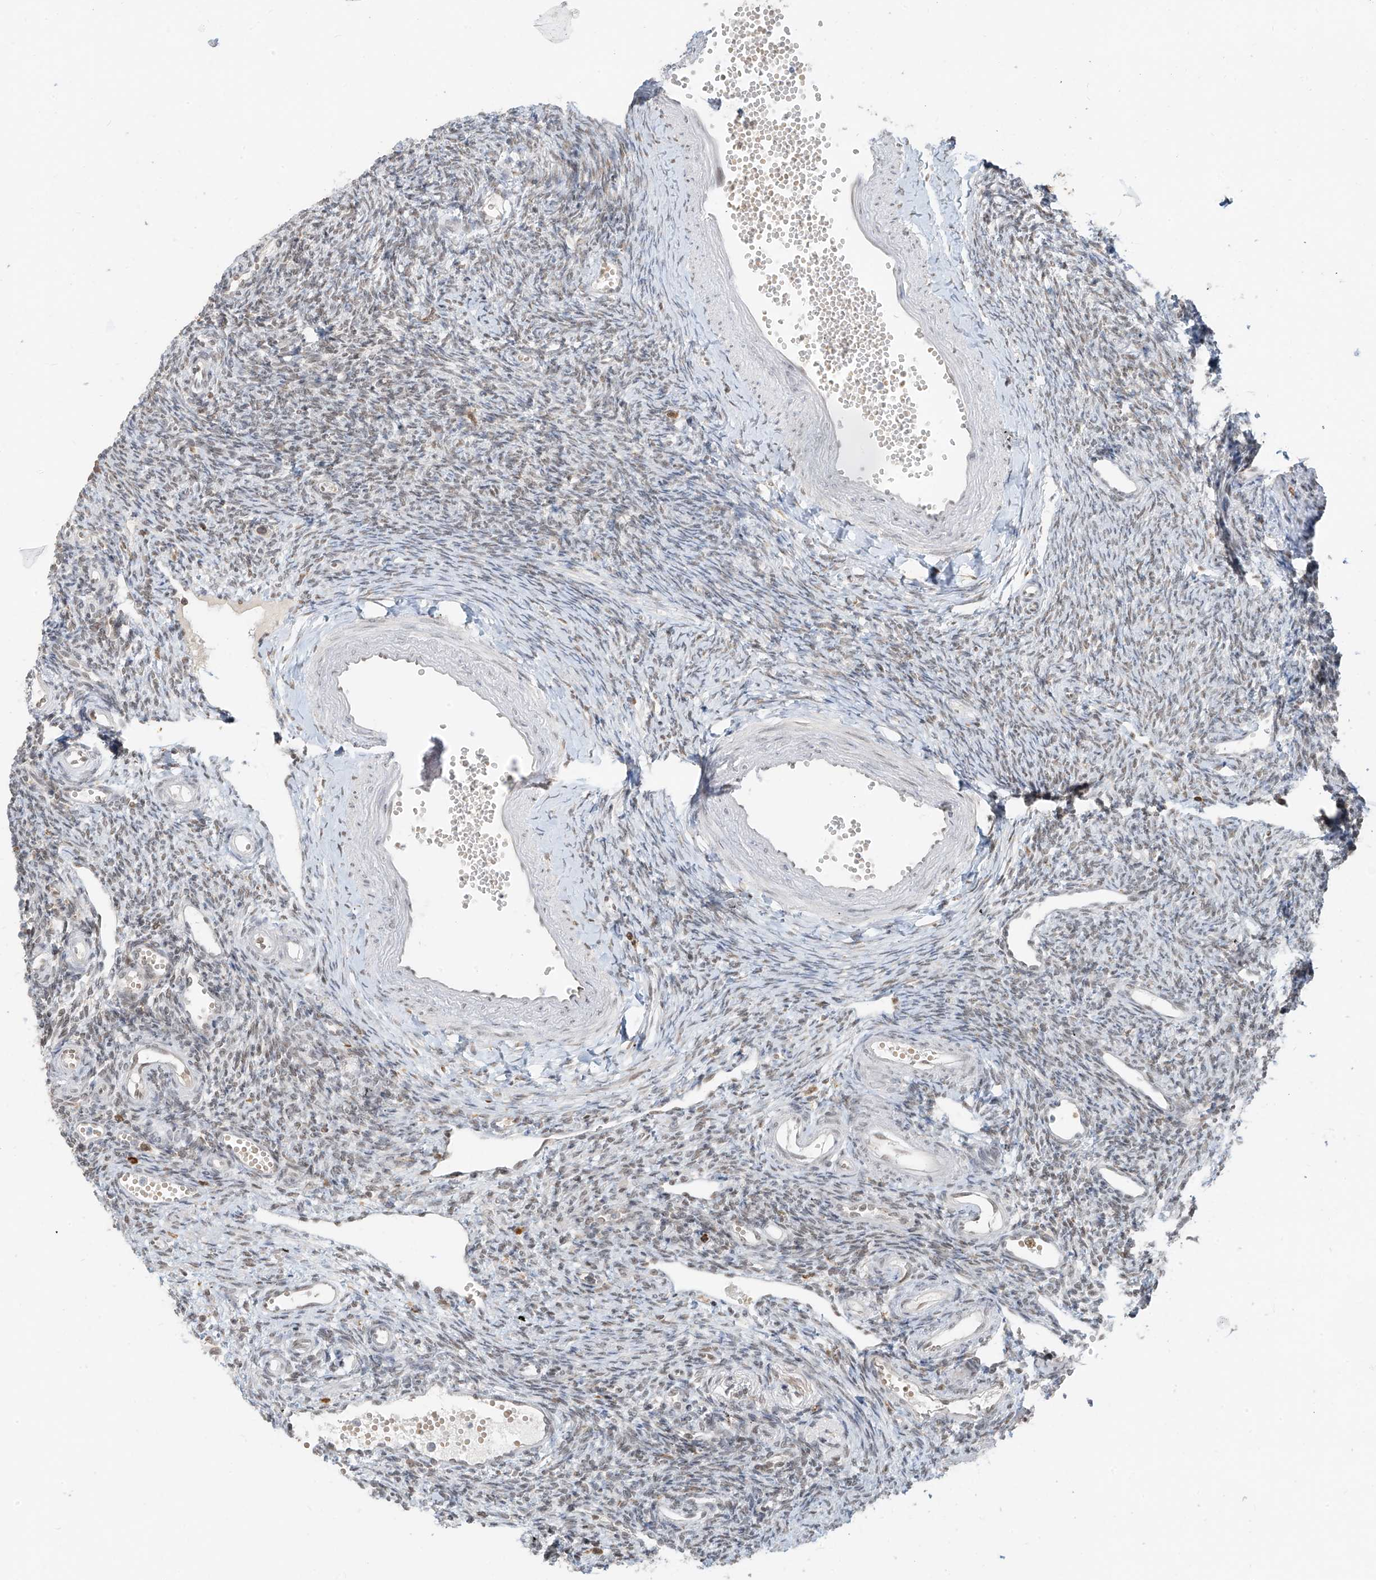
{"staining": {"intensity": "strong", "quantity": ">75%", "location": "nuclear"}, "tissue": "ovary", "cell_type": "Follicle cells", "image_type": "normal", "snomed": [{"axis": "morphology", "description": "Normal tissue, NOS"}, {"axis": "morphology", "description": "Cyst, NOS"}, {"axis": "topography", "description": "Ovary"}], "caption": "Strong nuclear positivity for a protein is present in about >75% of follicle cells of unremarkable ovary using immunohistochemistry (IHC).", "gene": "ZMYM2", "patient": {"sex": "female", "age": 33}}